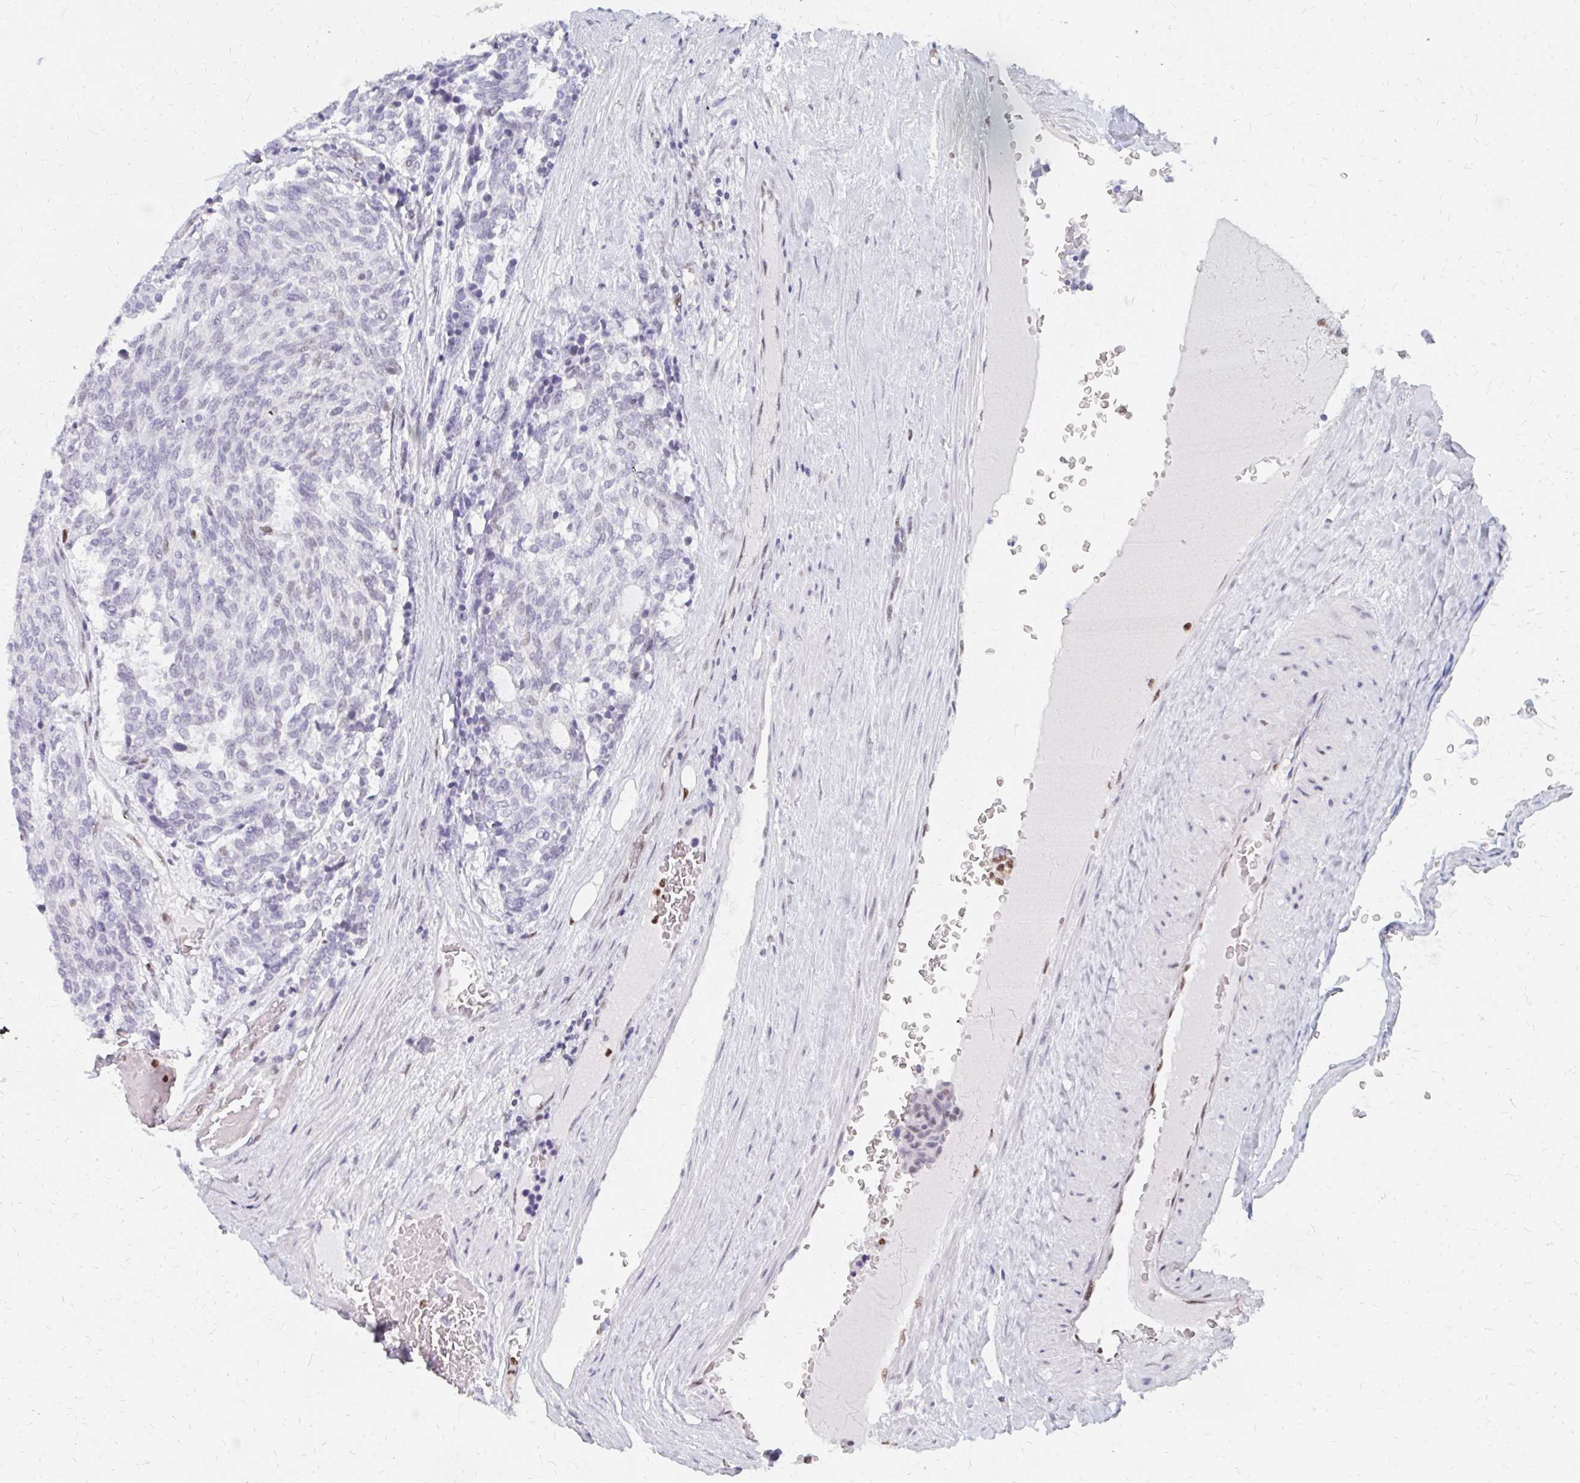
{"staining": {"intensity": "negative", "quantity": "none", "location": "none"}, "tissue": "carcinoid", "cell_type": "Tumor cells", "image_type": "cancer", "snomed": [{"axis": "morphology", "description": "Carcinoid, malignant, NOS"}, {"axis": "topography", "description": "Pancreas"}], "caption": "An immunohistochemistry photomicrograph of carcinoid (malignant) is shown. There is no staining in tumor cells of carcinoid (malignant).", "gene": "PLK3", "patient": {"sex": "female", "age": 54}}